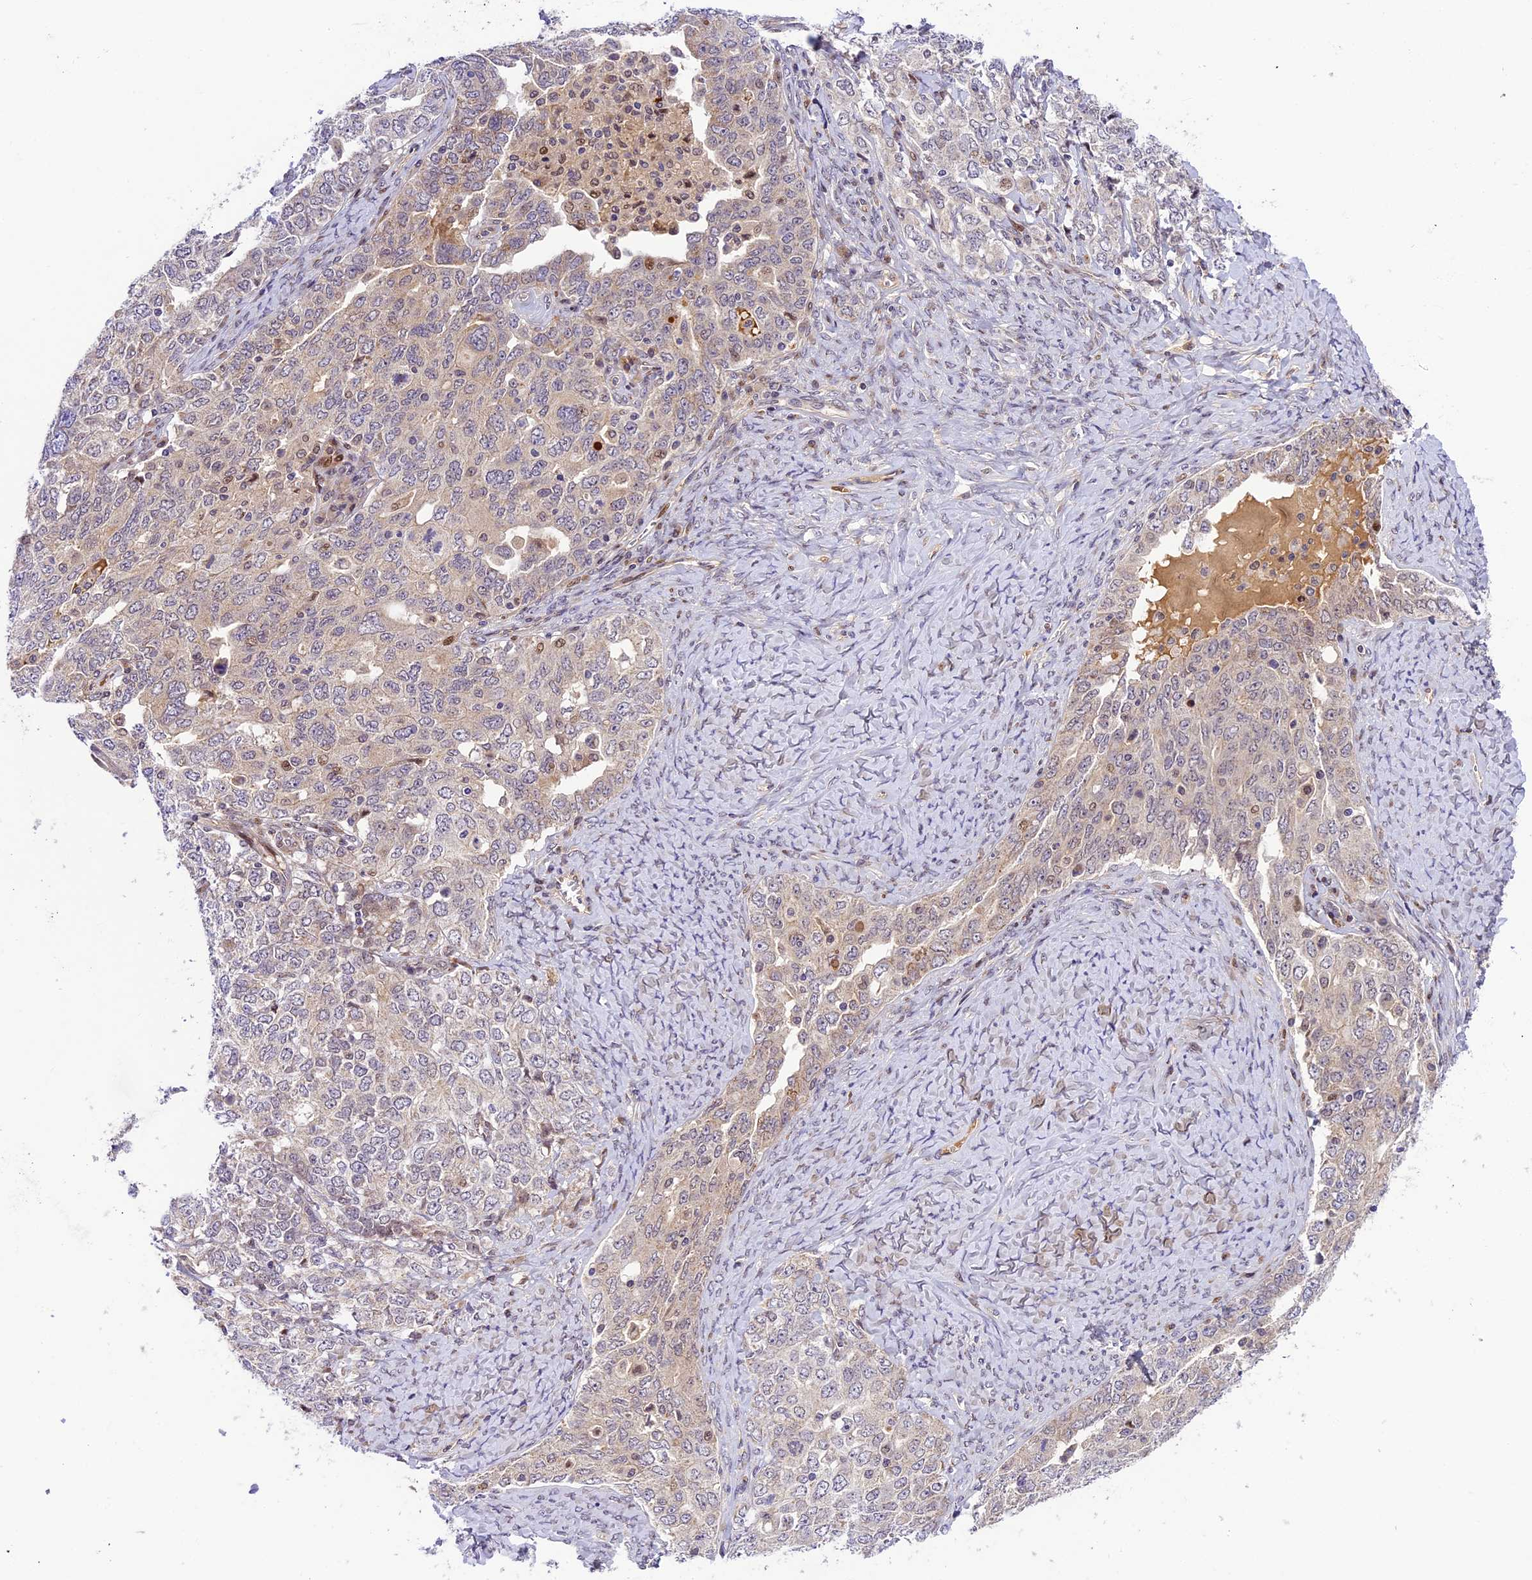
{"staining": {"intensity": "moderate", "quantity": "<25%", "location": "nuclear"}, "tissue": "ovarian cancer", "cell_type": "Tumor cells", "image_type": "cancer", "snomed": [{"axis": "morphology", "description": "Carcinoma, endometroid"}, {"axis": "topography", "description": "Ovary"}], "caption": "There is low levels of moderate nuclear positivity in tumor cells of ovarian cancer (endometroid carcinoma), as demonstrated by immunohistochemical staining (brown color).", "gene": "NEK8", "patient": {"sex": "female", "age": 62}}